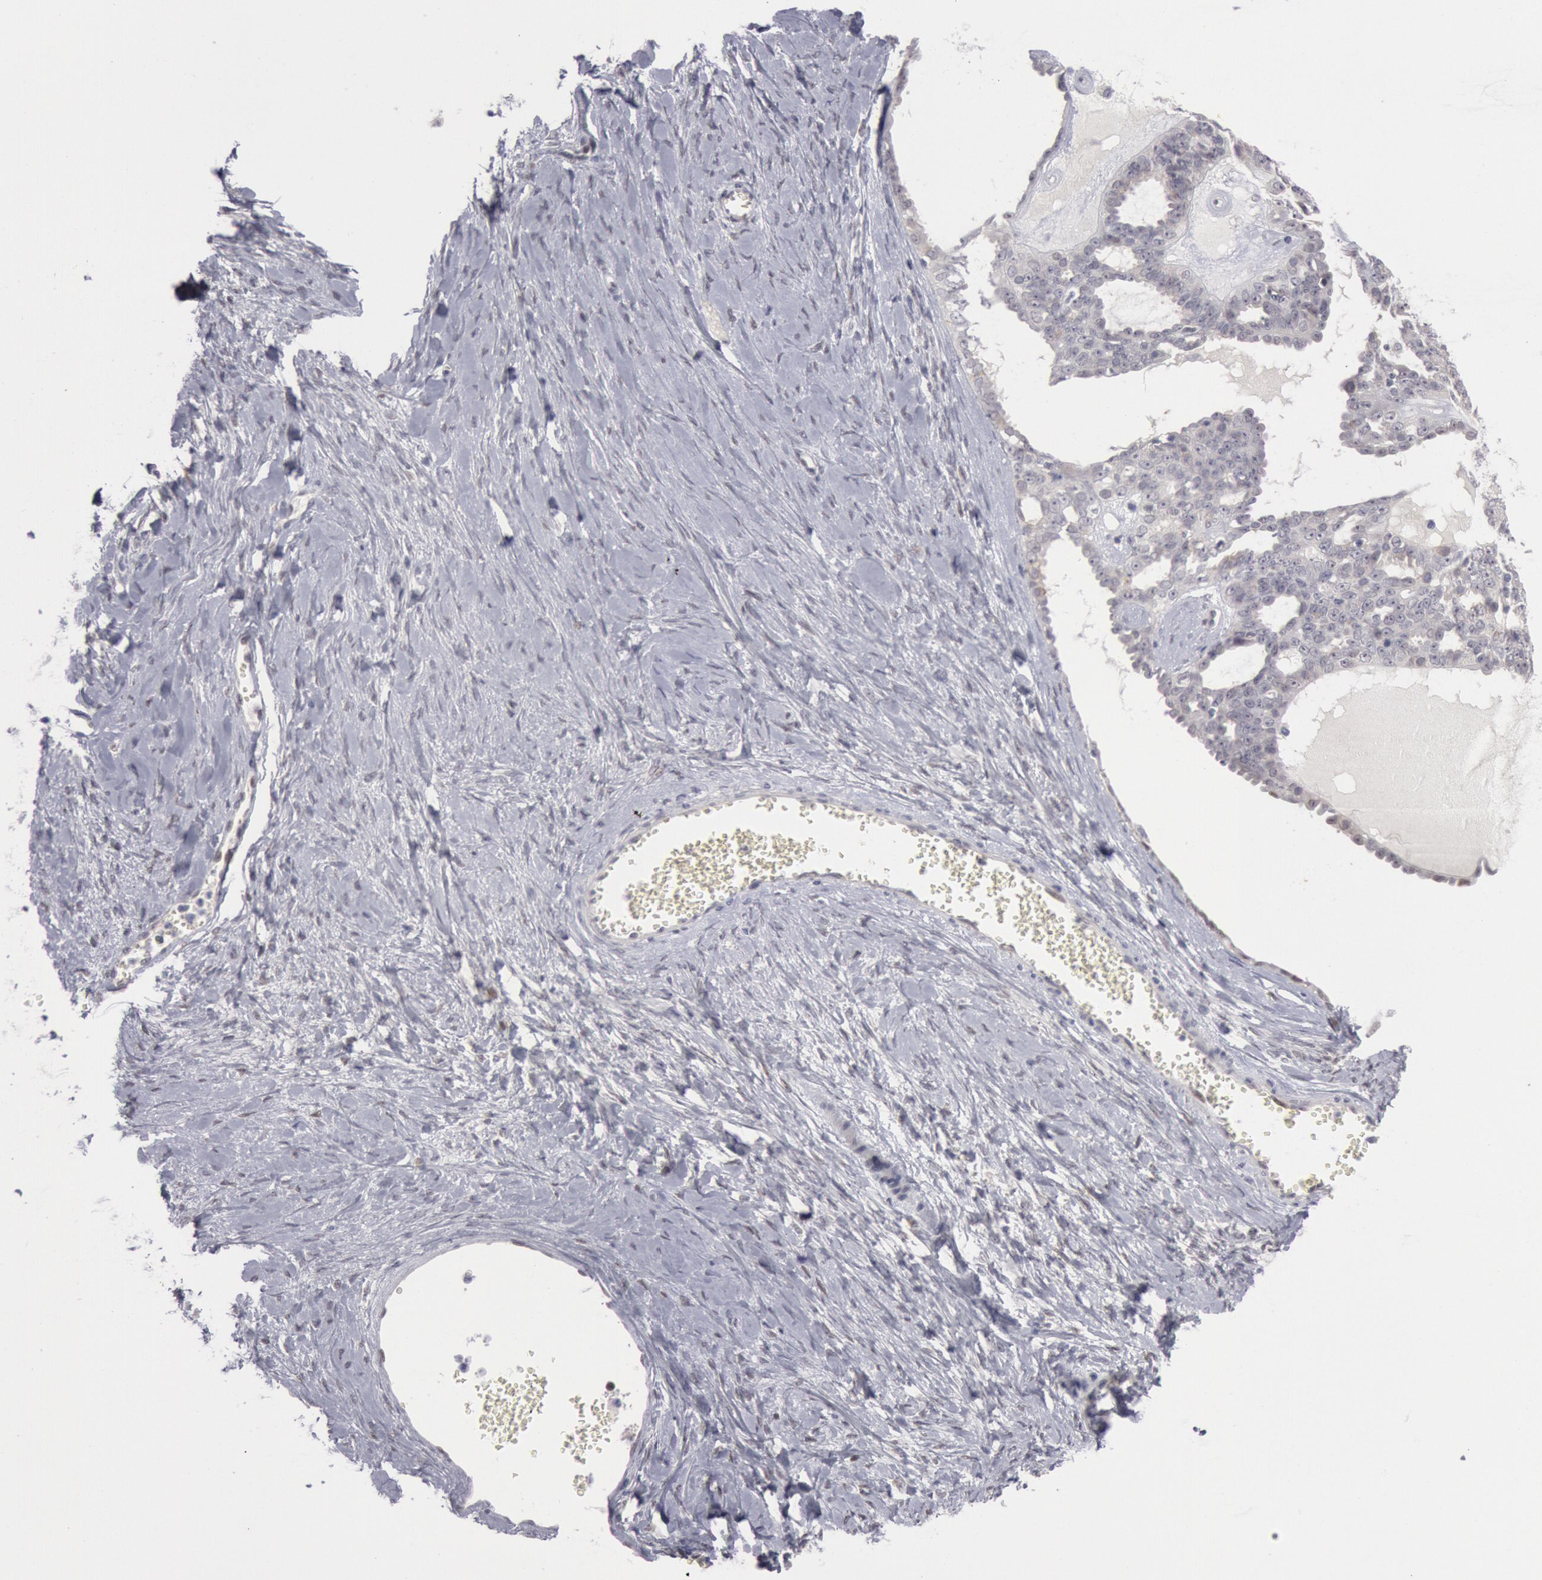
{"staining": {"intensity": "weak", "quantity": "25%-75%", "location": "cytoplasmic/membranous"}, "tissue": "ovarian cancer", "cell_type": "Tumor cells", "image_type": "cancer", "snomed": [{"axis": "morphology", "description": "Cystadenocarcinoma, serous, NOS"}, {"axis": "topography", "description": "Ovary"}], "caption": "Ovarian serous cystadenocarcinoma stained with a brown dye exhibits weak cytoplasmic/membranous positive expression in approximately 25%-75% of tumor cells.", "gene": "JOSD1", "patient": {"sex": "female", "age": 71}}